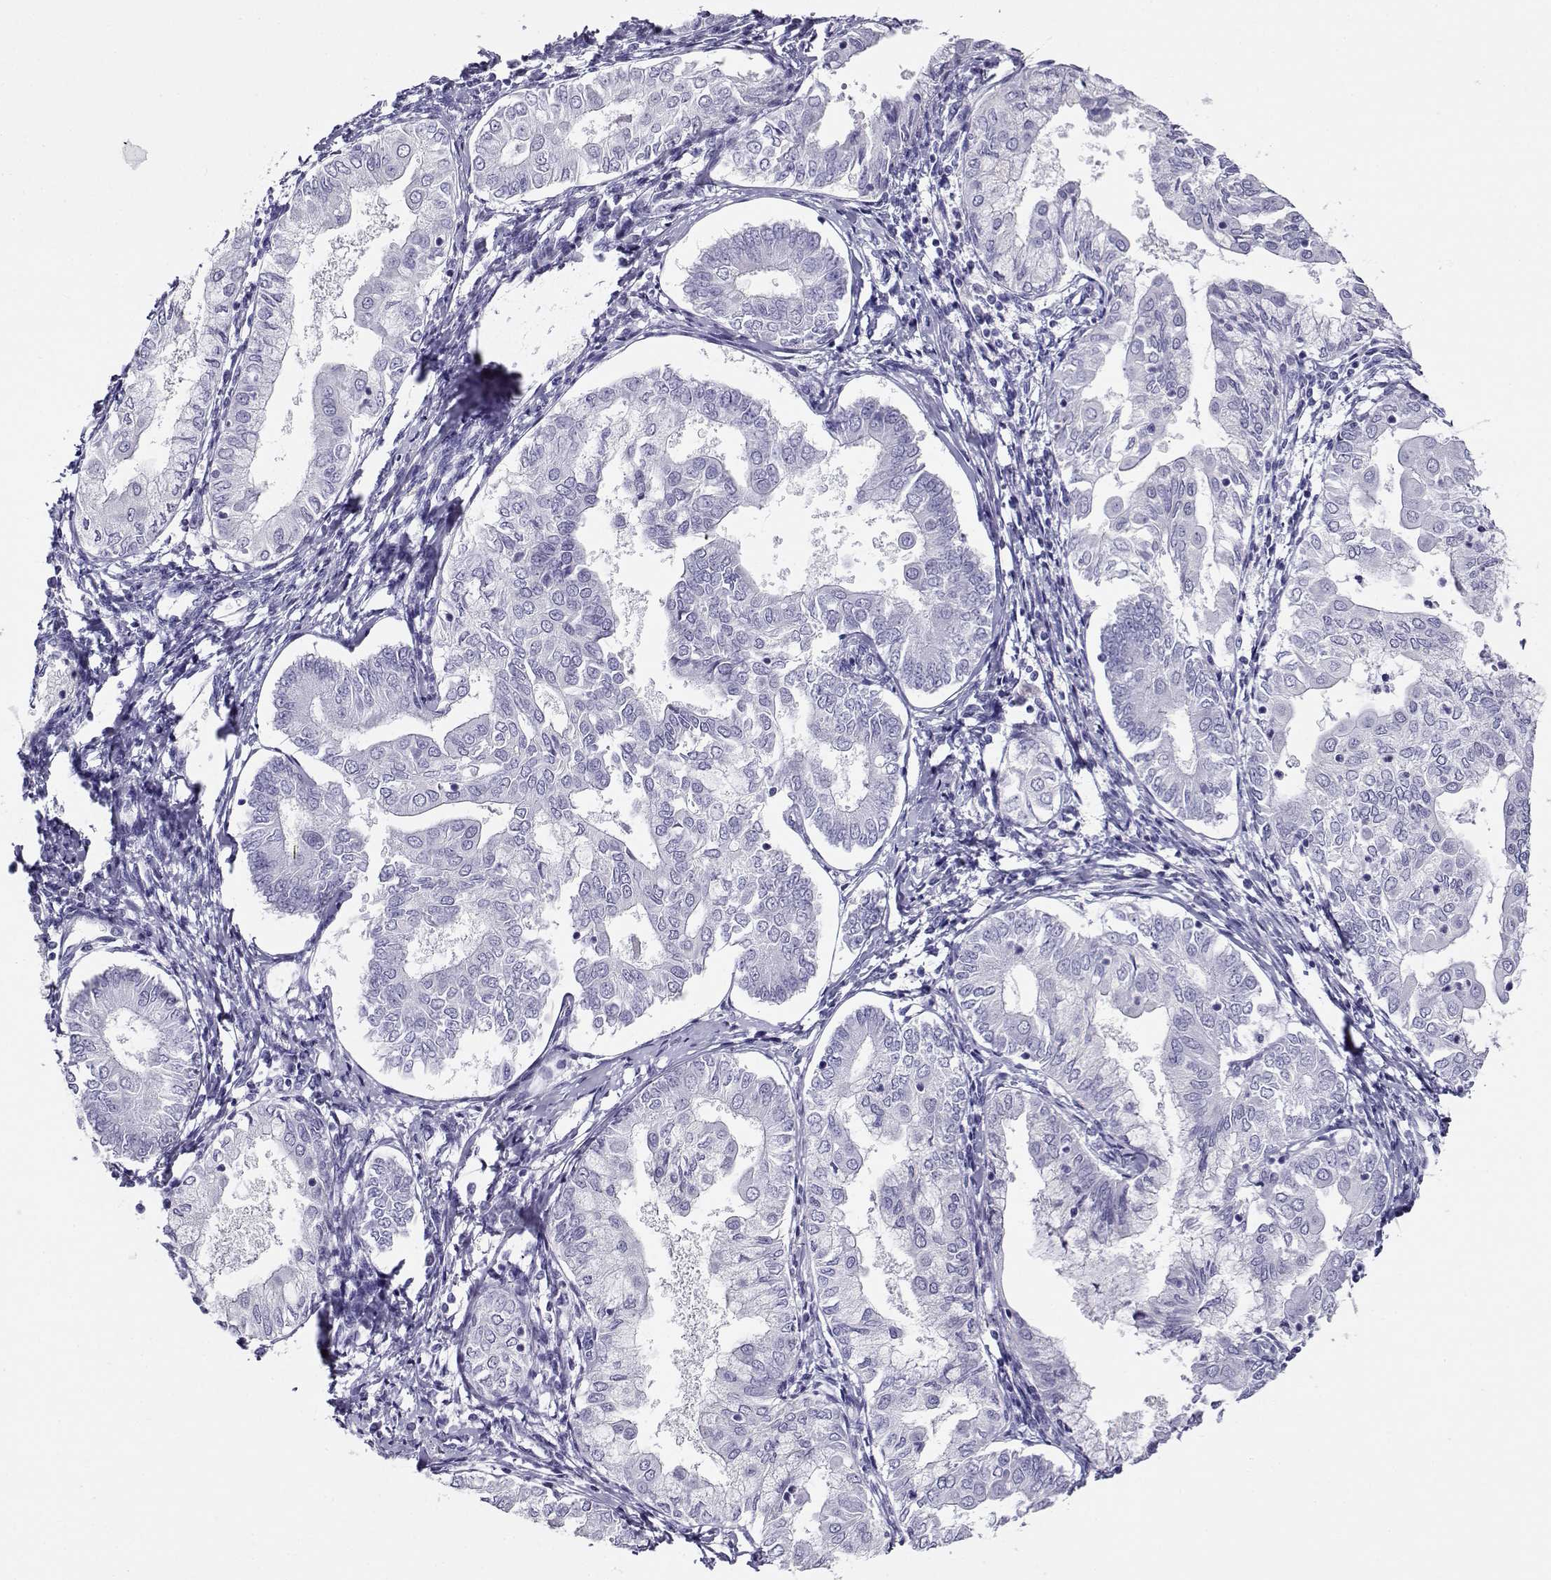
{"staining": {"intensity": "negative", "quantity": "none", "location": "none"}, "tissue": "endometrial cancer", "cell_type": "Tumor cells", "image_type": "cancer", "snomed": [{"axis": "morphology", "description": "Adenocarcinoma, NOS"}, {"axis": "topography", "description": "Endometrium"}], "caption": "Endometrial cancer stained for a protein using immunohistochemistry (IHC) reveals no positivity tumor cells.", "gene": "CABS1", "patient": {"sex": "female", "age": 68}}